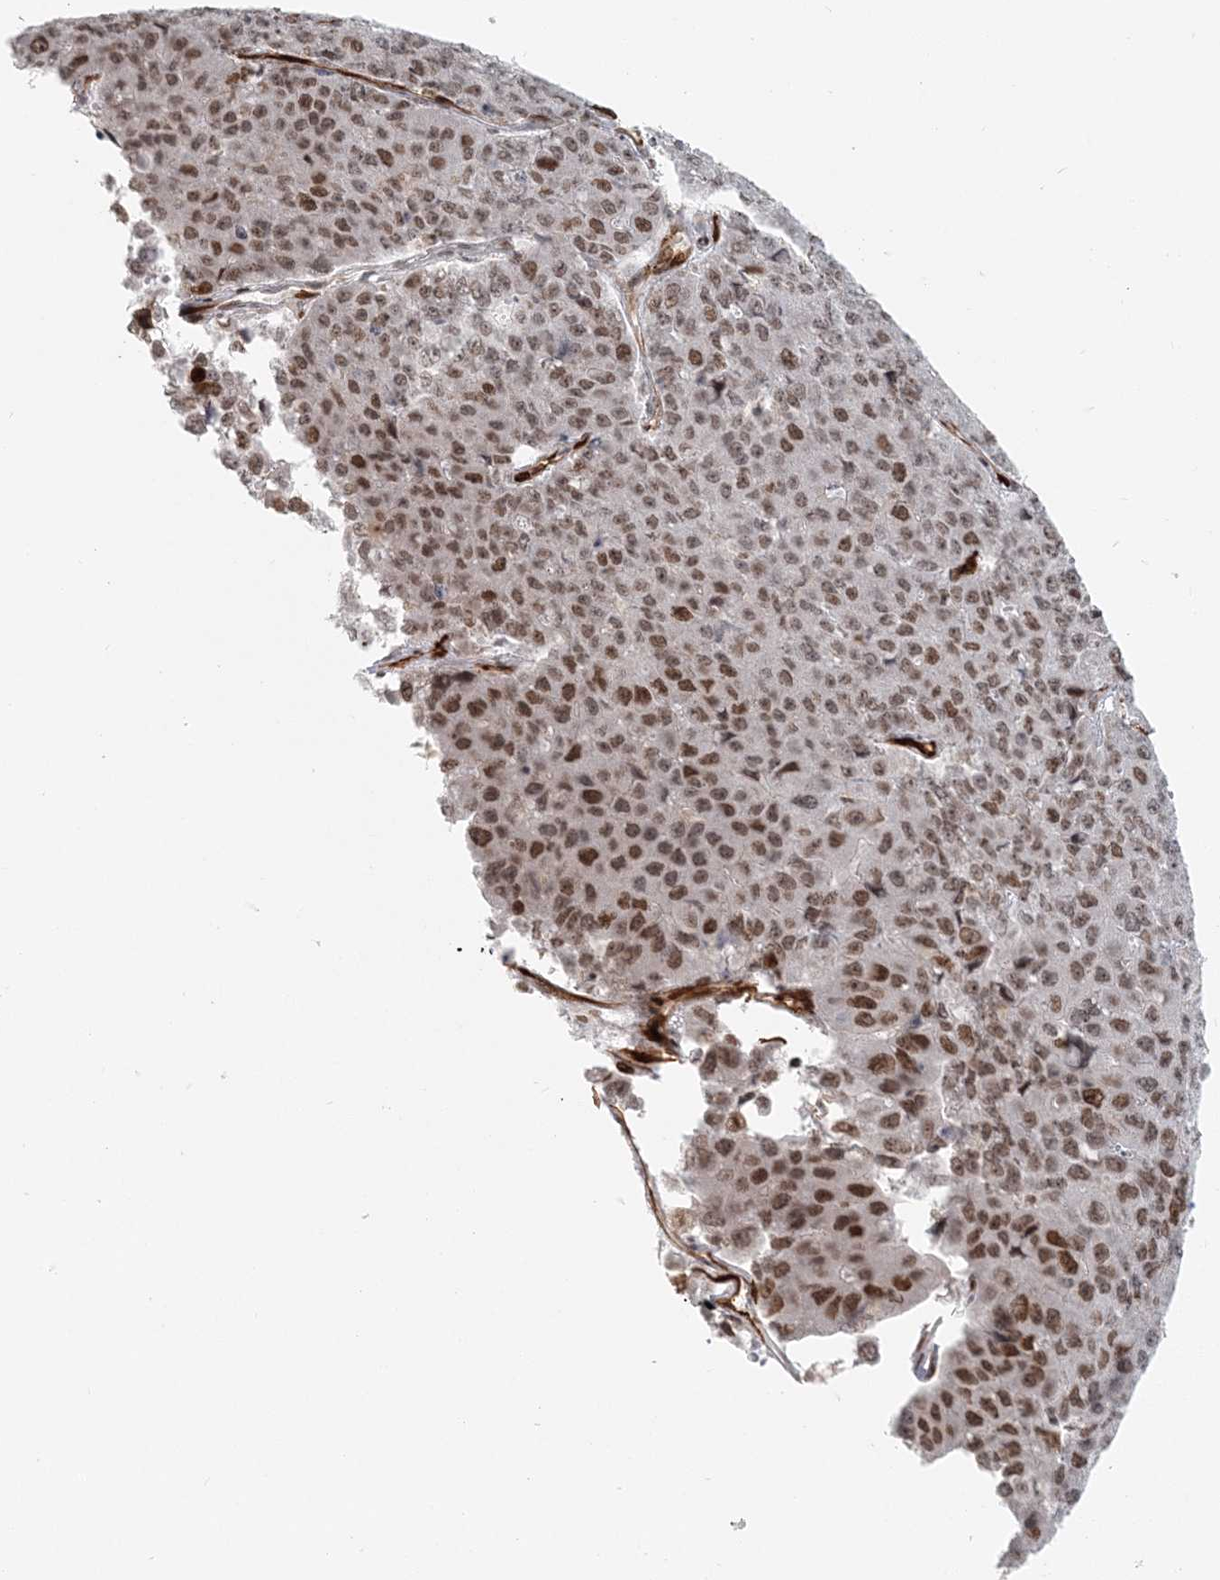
{"staining": {"intensity": "moderate", "quantity": ">75%", "location": "nuclear"}, "tissue": "pancreatic cancer", "cell_type": "Tumor cells", "image_type": "cancer", "snomed": [{"axis": "morphology", "description": "Adenocarcinoma, NOS"}, {"axis": "topography", "description": "Pancreas"}], "caption": "IHC micrograph of pancreatic adenocarcinoma stained for a protein (brown), which exhibits medium levels of moderate nuclear staining in about >75% of tumor cells.", "gene": "BAZ1B", "patient": {"sex": "male", "age": 50}}